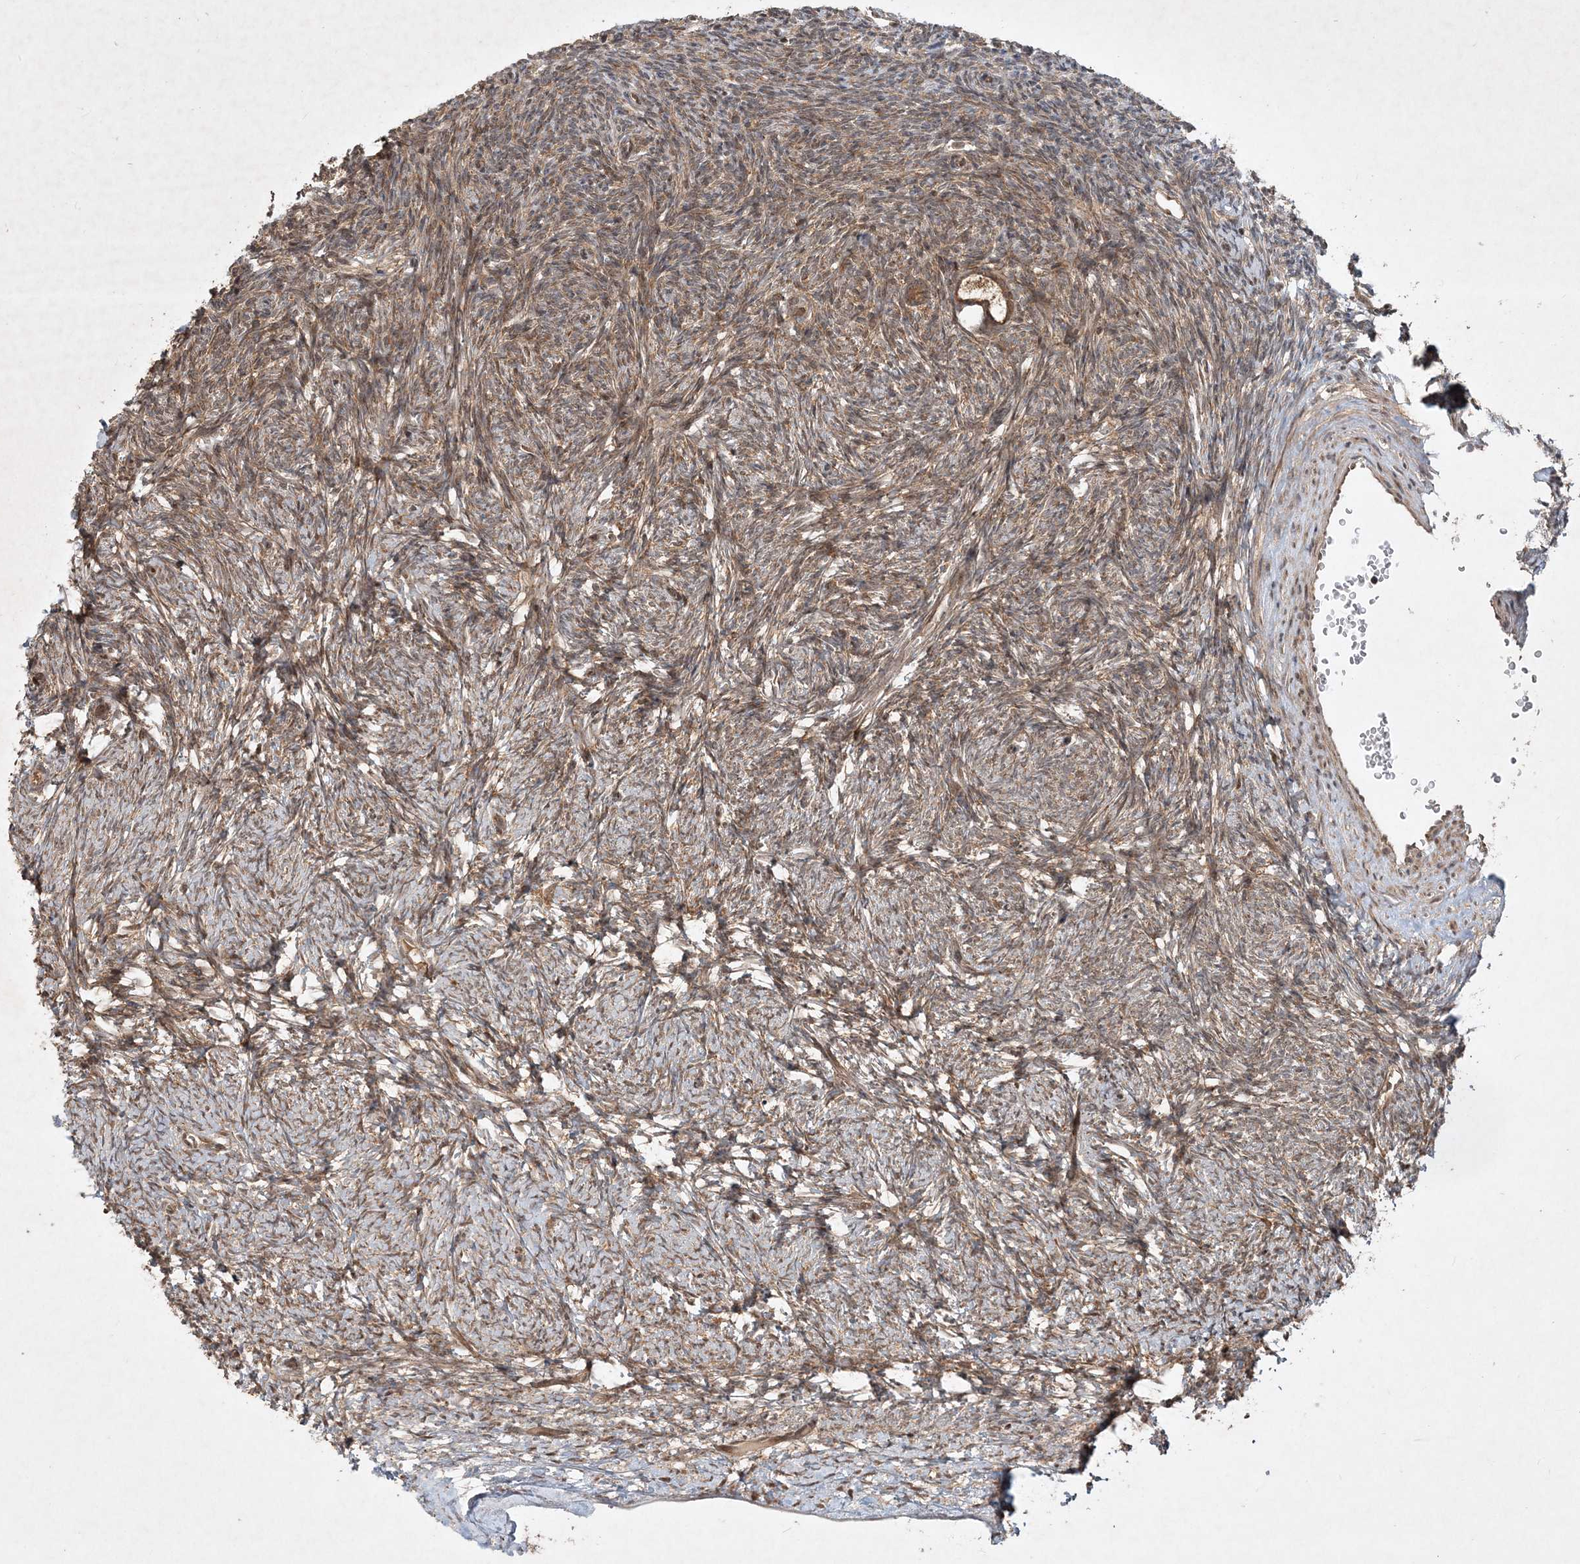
{"staining": {"intensity": "moderate", "quantity": ">75%", "location": "cytoplasmic/membranous"}, "tissue": "ovary", "cell_type": "Follicle cells", "image_type": "normal", "snomed": [{"axis": "morphology", "description": "Normal tissue, NOS"}, {"axis": "topography", "description": "Ovary"}], "caption": "An image of human ovary stained for a protein shows moderate cytoplasmic/membranous brown staining in follicle cells. The protein is shown in brown color, while the nuclei are stained blue.", "gene": "UBR3", "patient": {"sex": "female", "age": 34}}